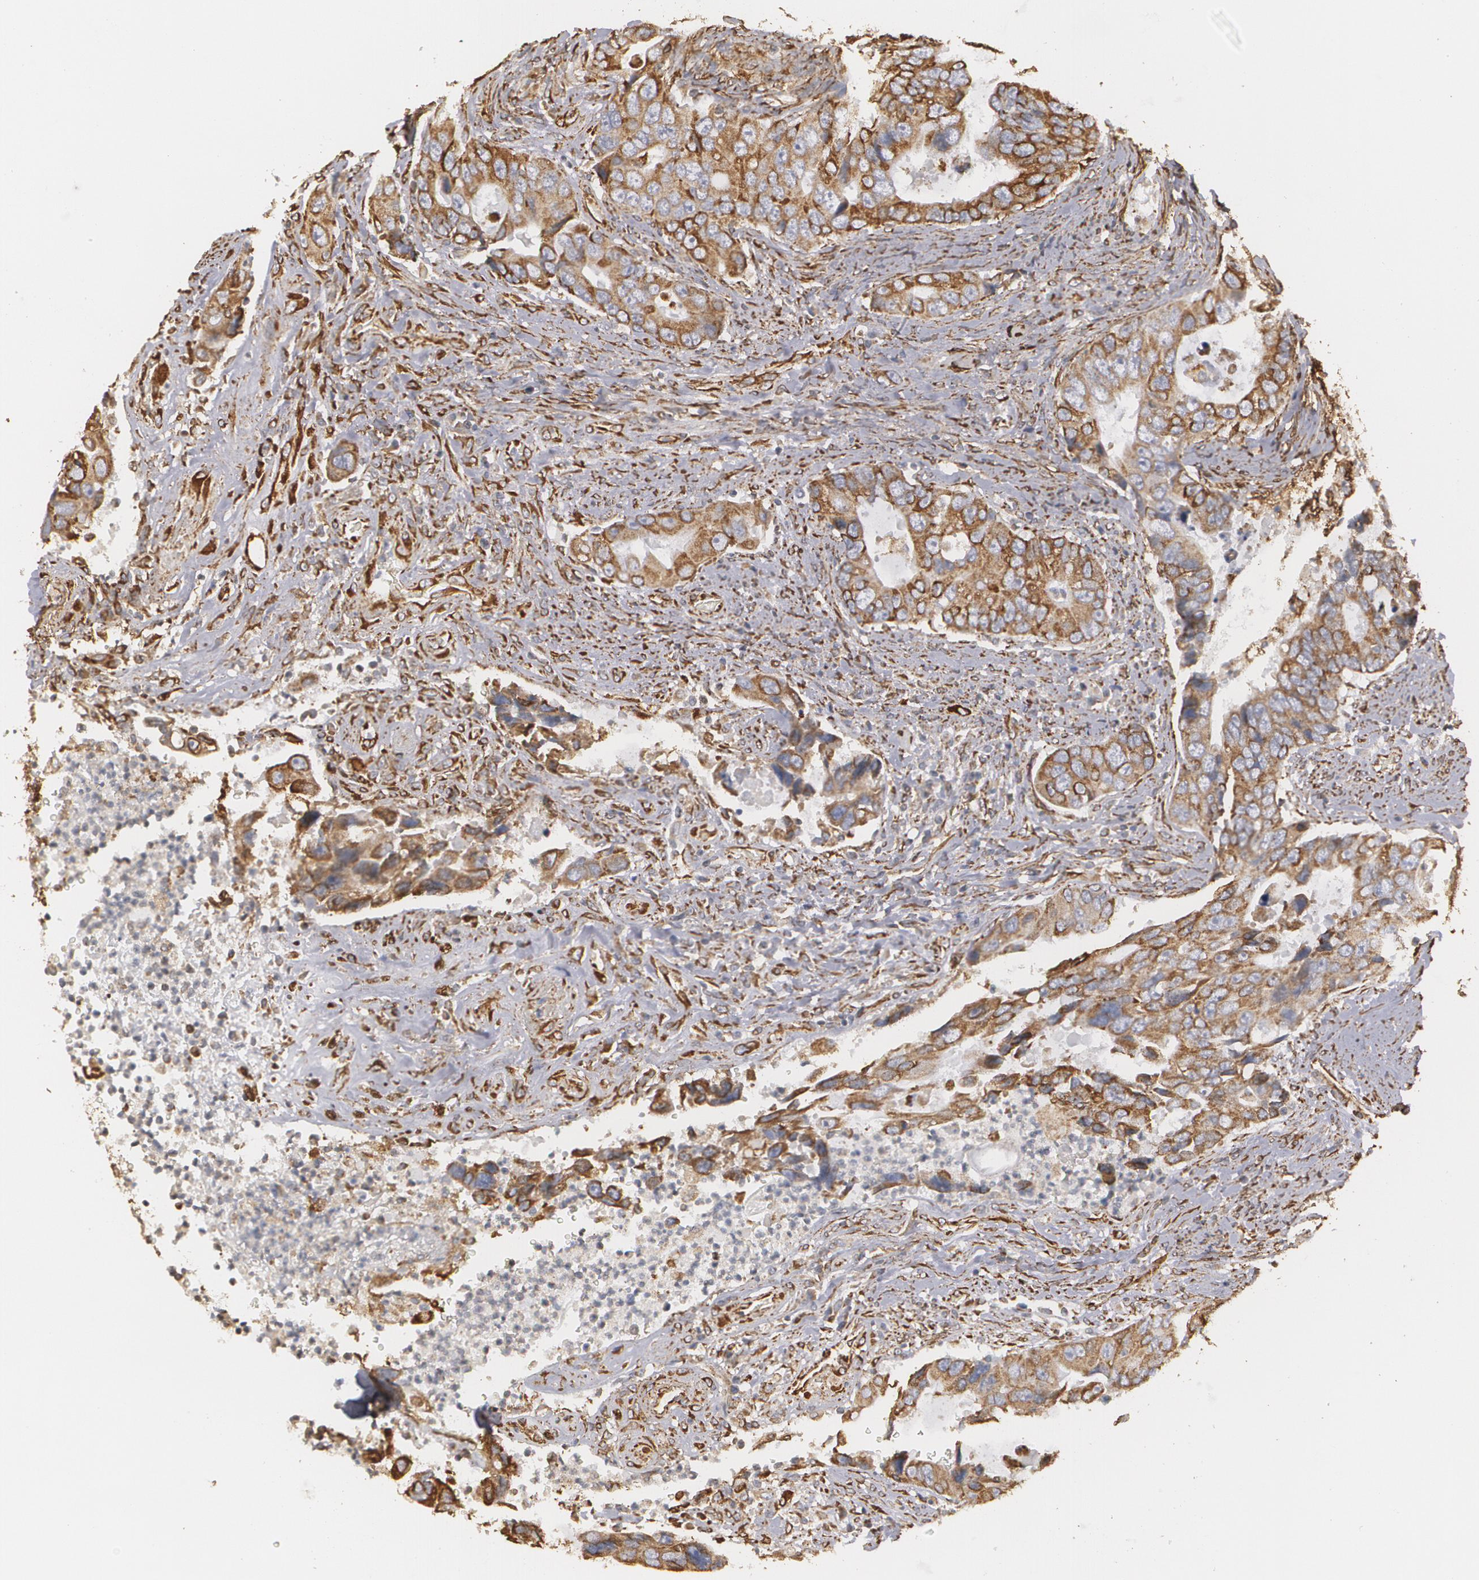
{"staining": {"intensity": "moderate", "quantity": ">75%", "location": "cytoplasmic/membranous"}, "tissue": "colorectal cancer", "cell_type": "Tumor cells", "image_type": "cancer", "snomed": [{"axis": "morphology", "description": "Adenocarcinoma, NOS"}, {"axis": "topography", "description": "Rectum"}], "caption": "Colorectal cancer (adenocarcinoma) was stained to show a protein in brown. There is medium levels of moderate cytoplasmic/membranous positivity in approximately >75% of tumor cells. The protein of interest is stained brown, and the nuclei are stained in blue (DAB (3,3'-diaminobenzidine) IHC with brightfield microscopy, high magnification).", "gene": "CYB5R3", "patient": {"sex": "female", "age": 67}}